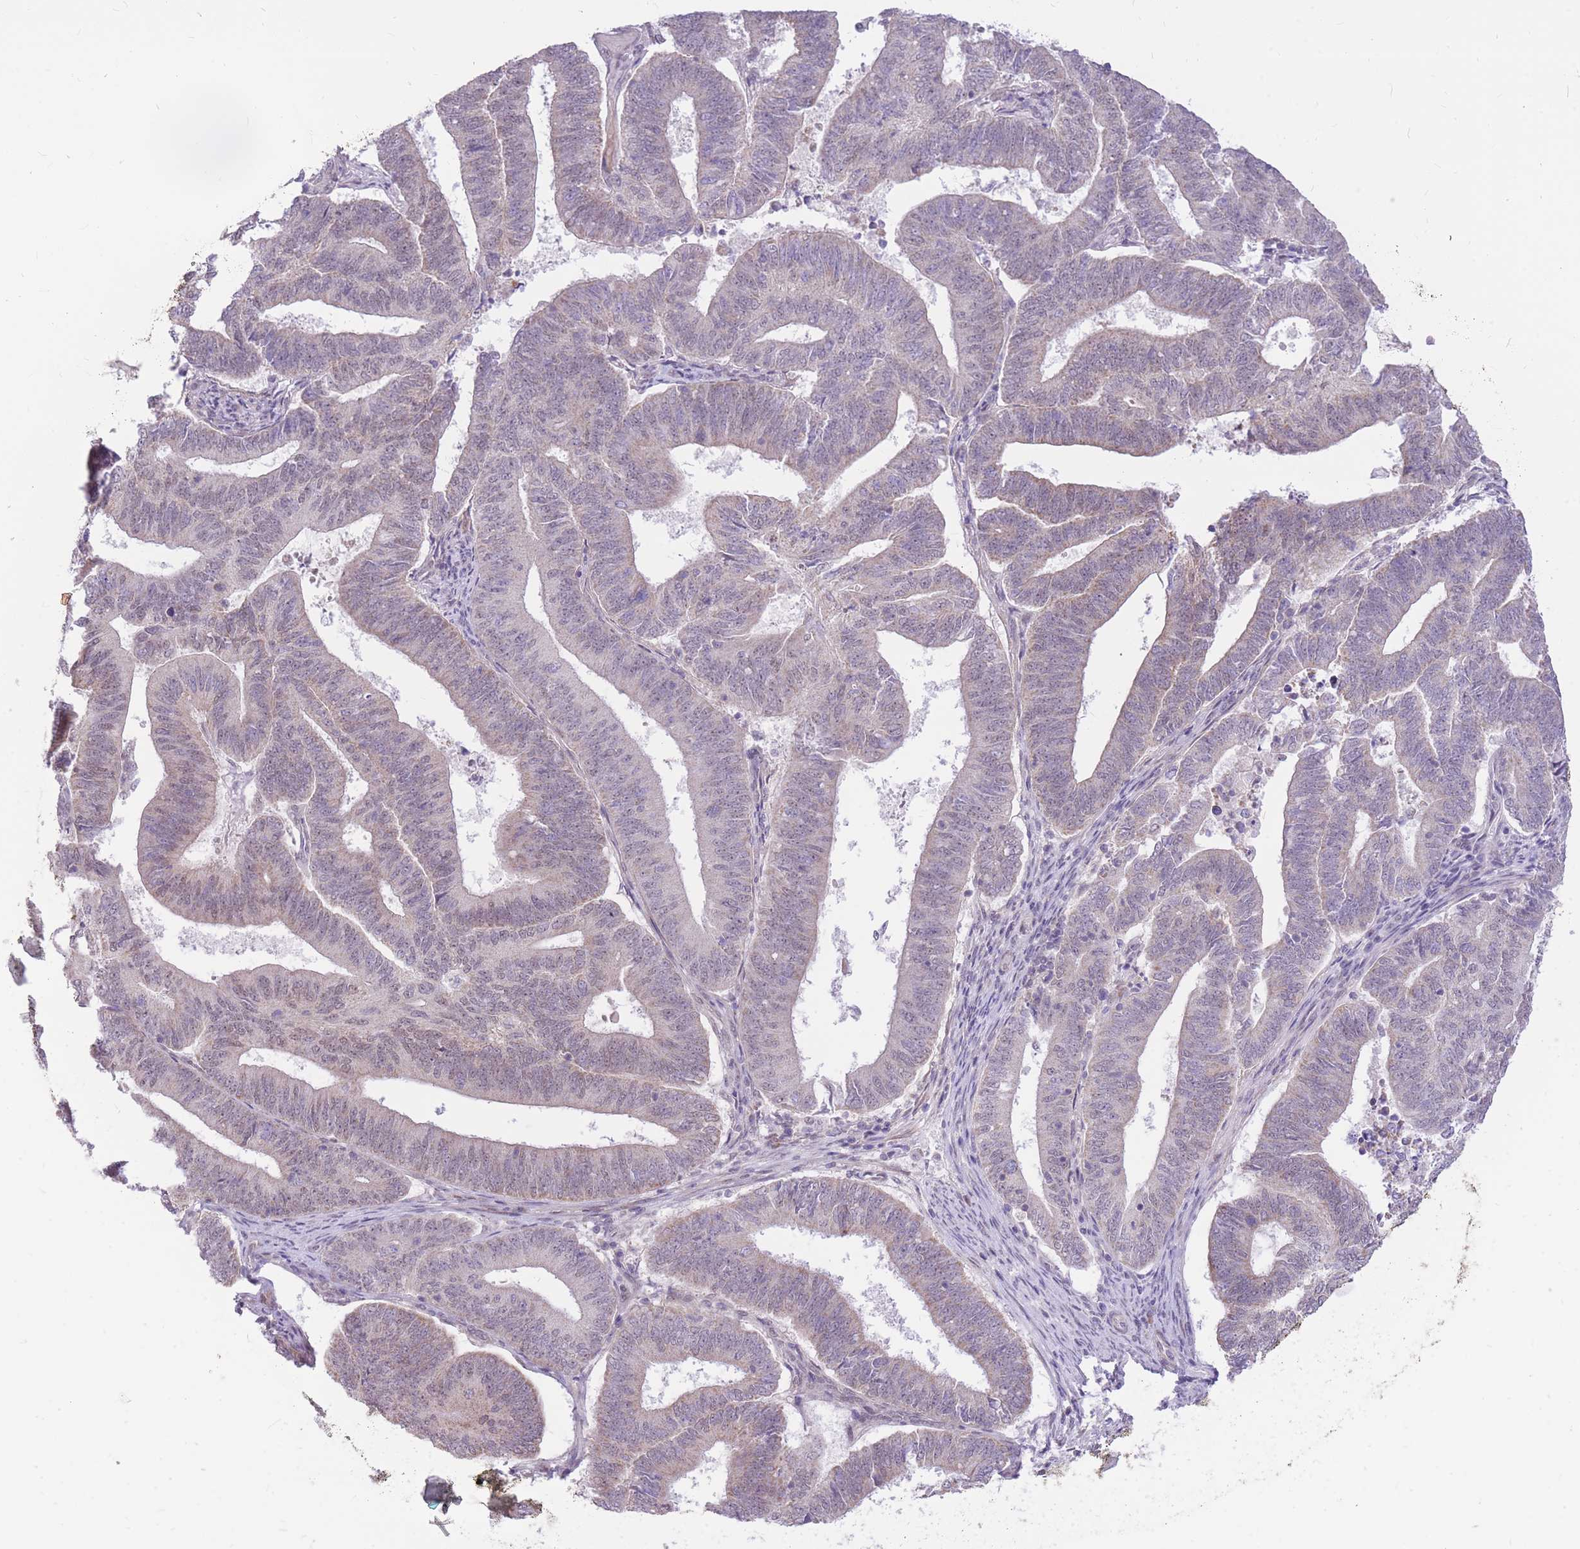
{"staining": {"intensity": "negative", "quantity": "none", "location": "none"}, "tissue": "endometrial cancer", "cell_type": "Tumor cells", "image_type": "cancer", "snomed": [{"axis": "morphology", "description": "Adenocarcinoma, NOS"}, {"axis": "topography", "description": "Endometrium"}], "caption": "This is an immunohistochemistry micrograph of human adenocarcinoma (endometrial). There is no expression in tumor cells.", "gene": "MINDY2", "patient": {"sex": "female", "age": 70}}